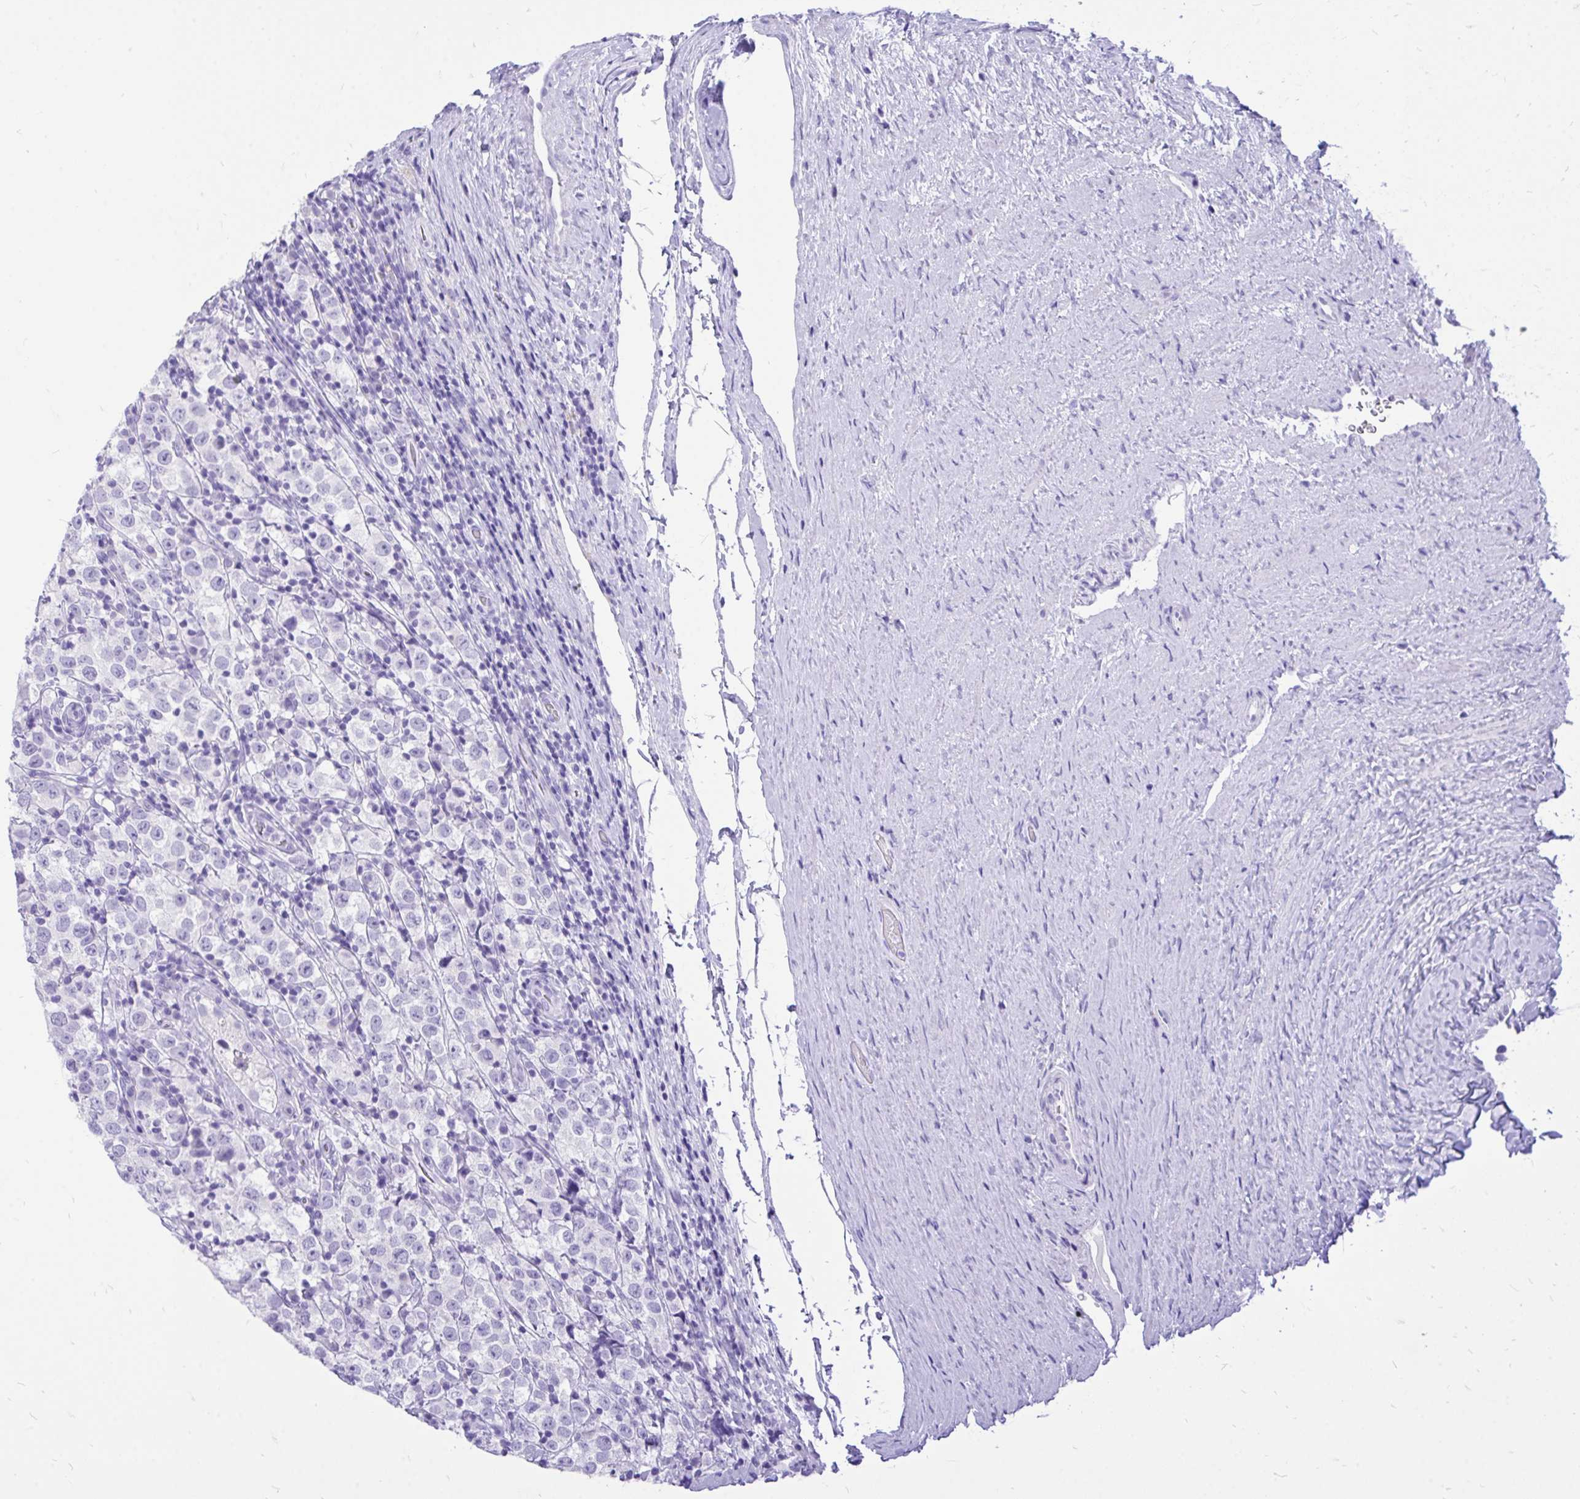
{"staining": {"intensity": "negative", "quantity": "none", "location": "none"}, "tissue": "testis cancer", "cell_type": "Tumor cells", "image_type": "cancer", "snomed": [{"axis": "morphology", "description": "Seminoma, NOS"}, {"axis": "morphology", "description": "Carcinoma, Embryonal, NOS"}, {"axis": "topography", "description": "Testis"}], "caption": "Immunohistochemistry of human testis cancer (seminoma) displays no positivity in tumor cells.", "gene": "MON1A", "patient": {"sex": "male", "age": 41}}